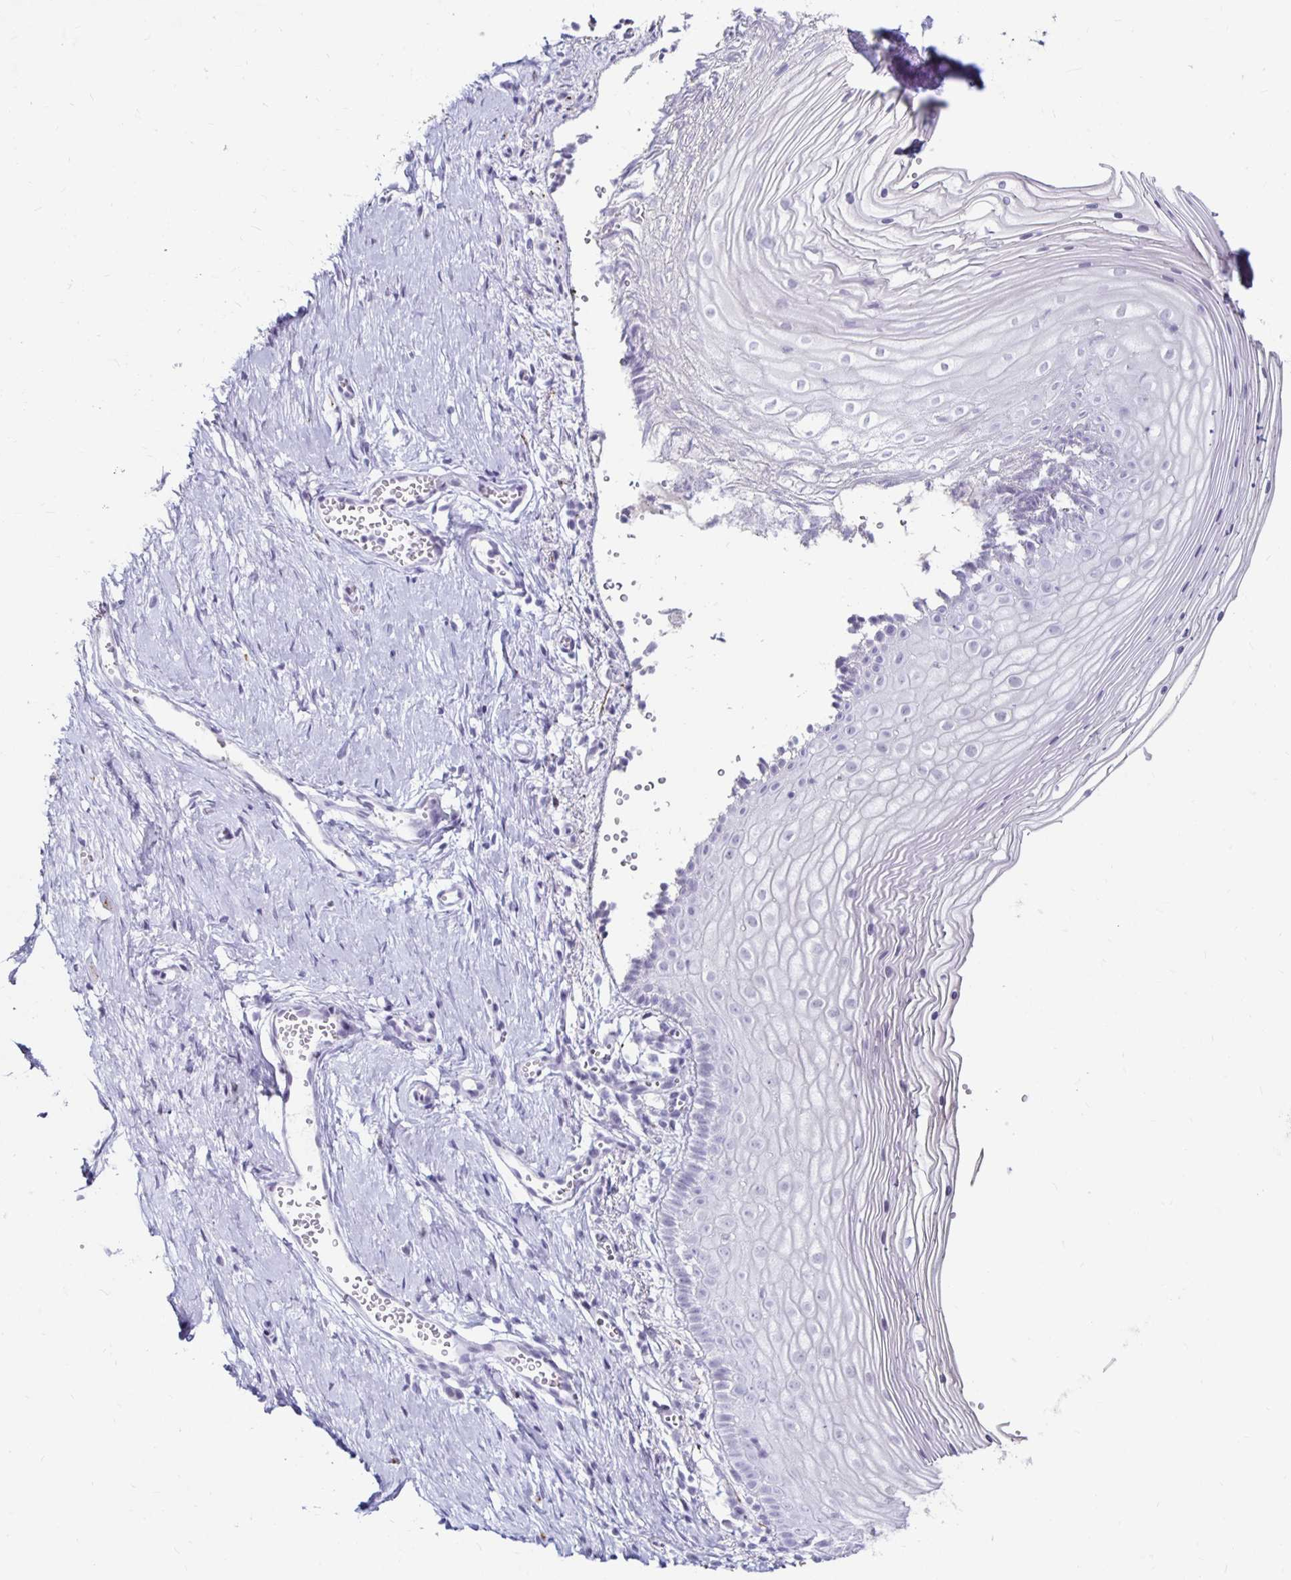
{"staining": {"intensity": "negative", "quantity": "none", "location": "none"}, "tissue": "vagina", "cell_type": "Squamous epithelial cells", "image_type": "normal", "snomed": [{"axis": "morphology", "description": "Normal tissue, NOS"}, {"axis": "topography", "description": "Vagina"}], "caption": "This is an immunohistochemistry photomicrograph of normal human vagina. There is no expression in squamous epithelial cells.", "gene": "KCNQ2", "patient": {"sex": "female", "age": 56}}